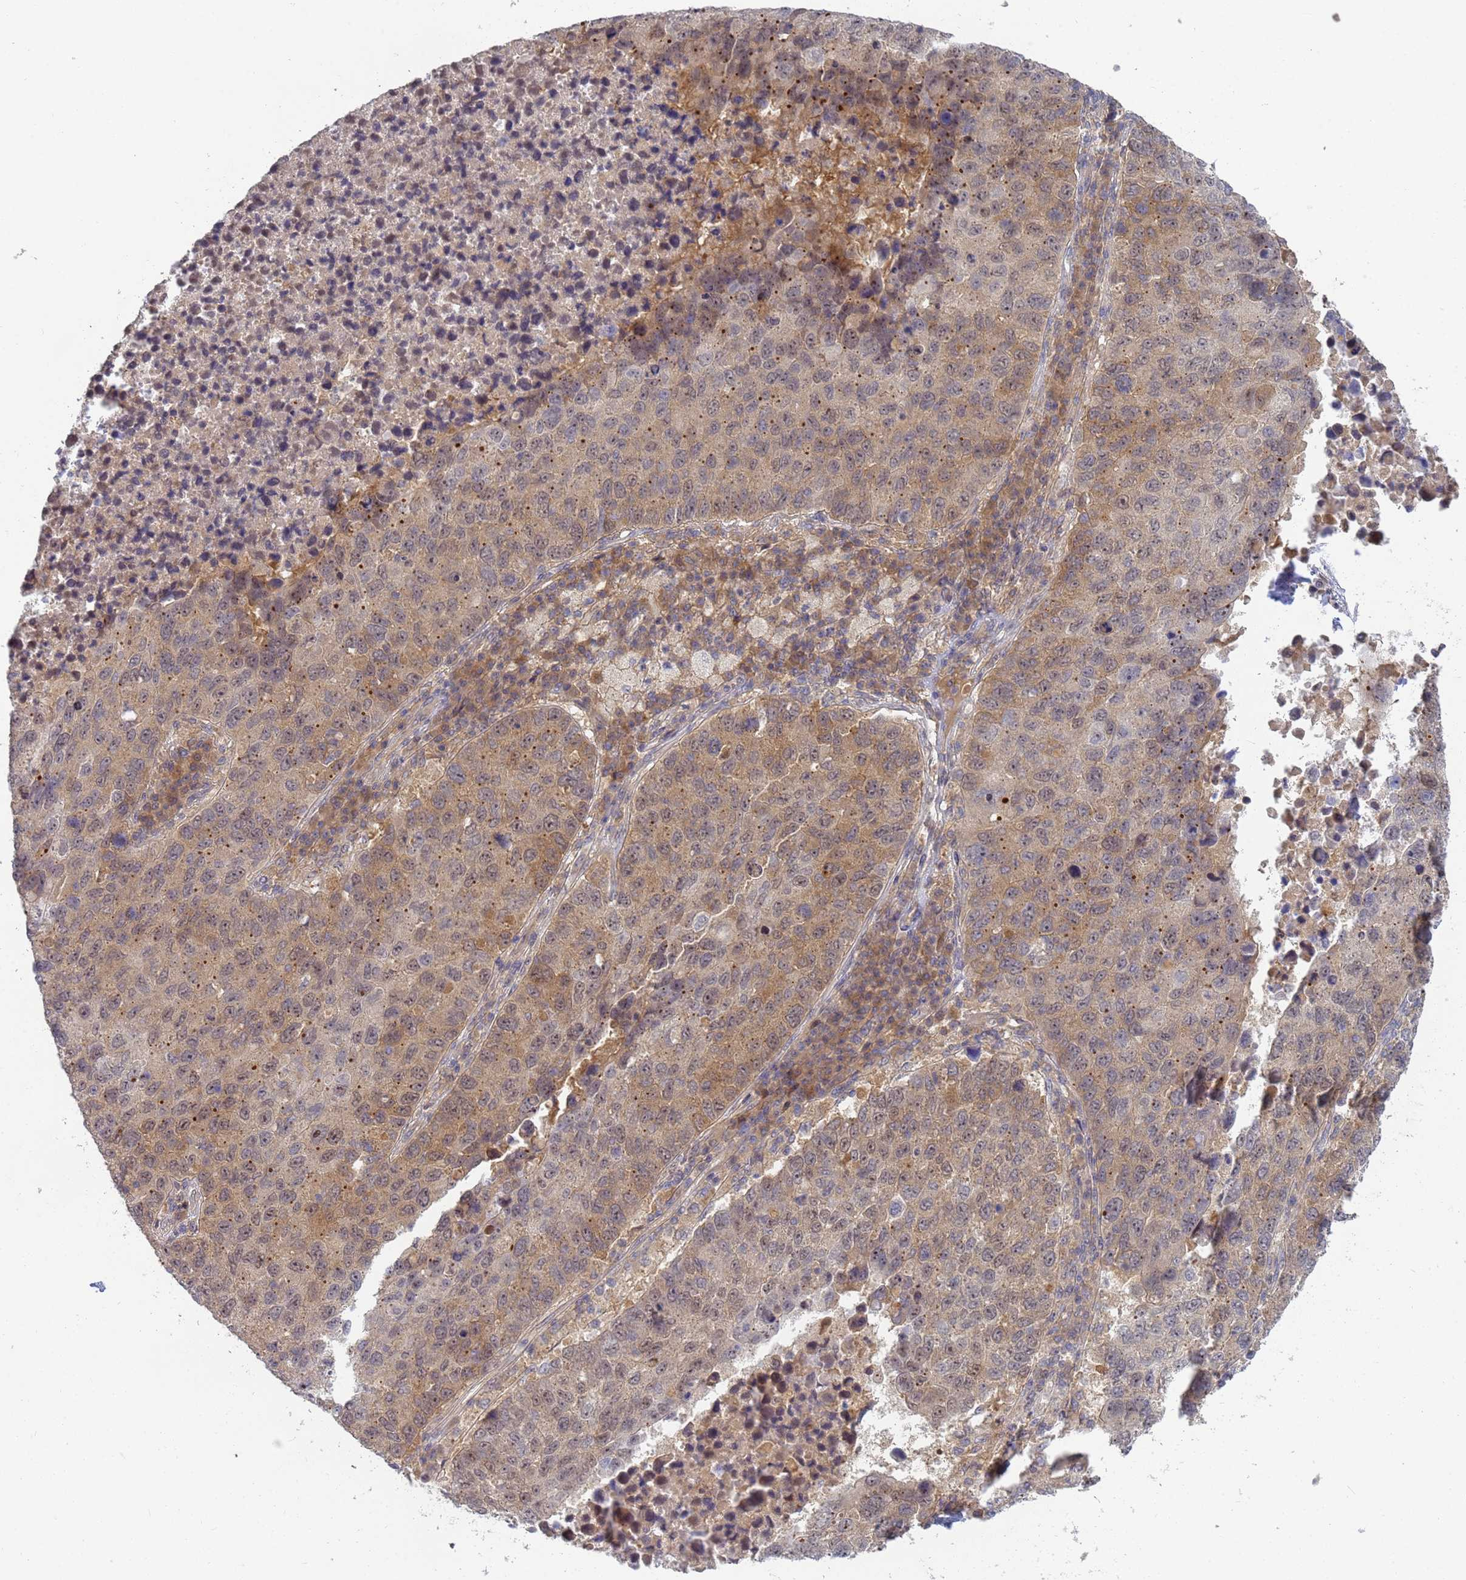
{"staining": {"intensity": "weak", "quantity": ">75%", "location": "cytoplasmic/membranous,nuclear"}, "tissue": "lung cancer", "cell_type": "Tumor cells", "image_type": "cancer", "snomed": [{"axis": "morphology", "description": "Squamous cell carcinoma, NOS"}, {"axis": "topography", "description": "Lung"}], "caption": "IHC of human lung cancer (squamous cell carcinoma) demonstrates low levels of weak cytoplasmic/membranous and nuclear expression in approximately >75% of tumor cells.", "gene": "SHARPIN", "patient": {"sex": "male", "age": 73}}